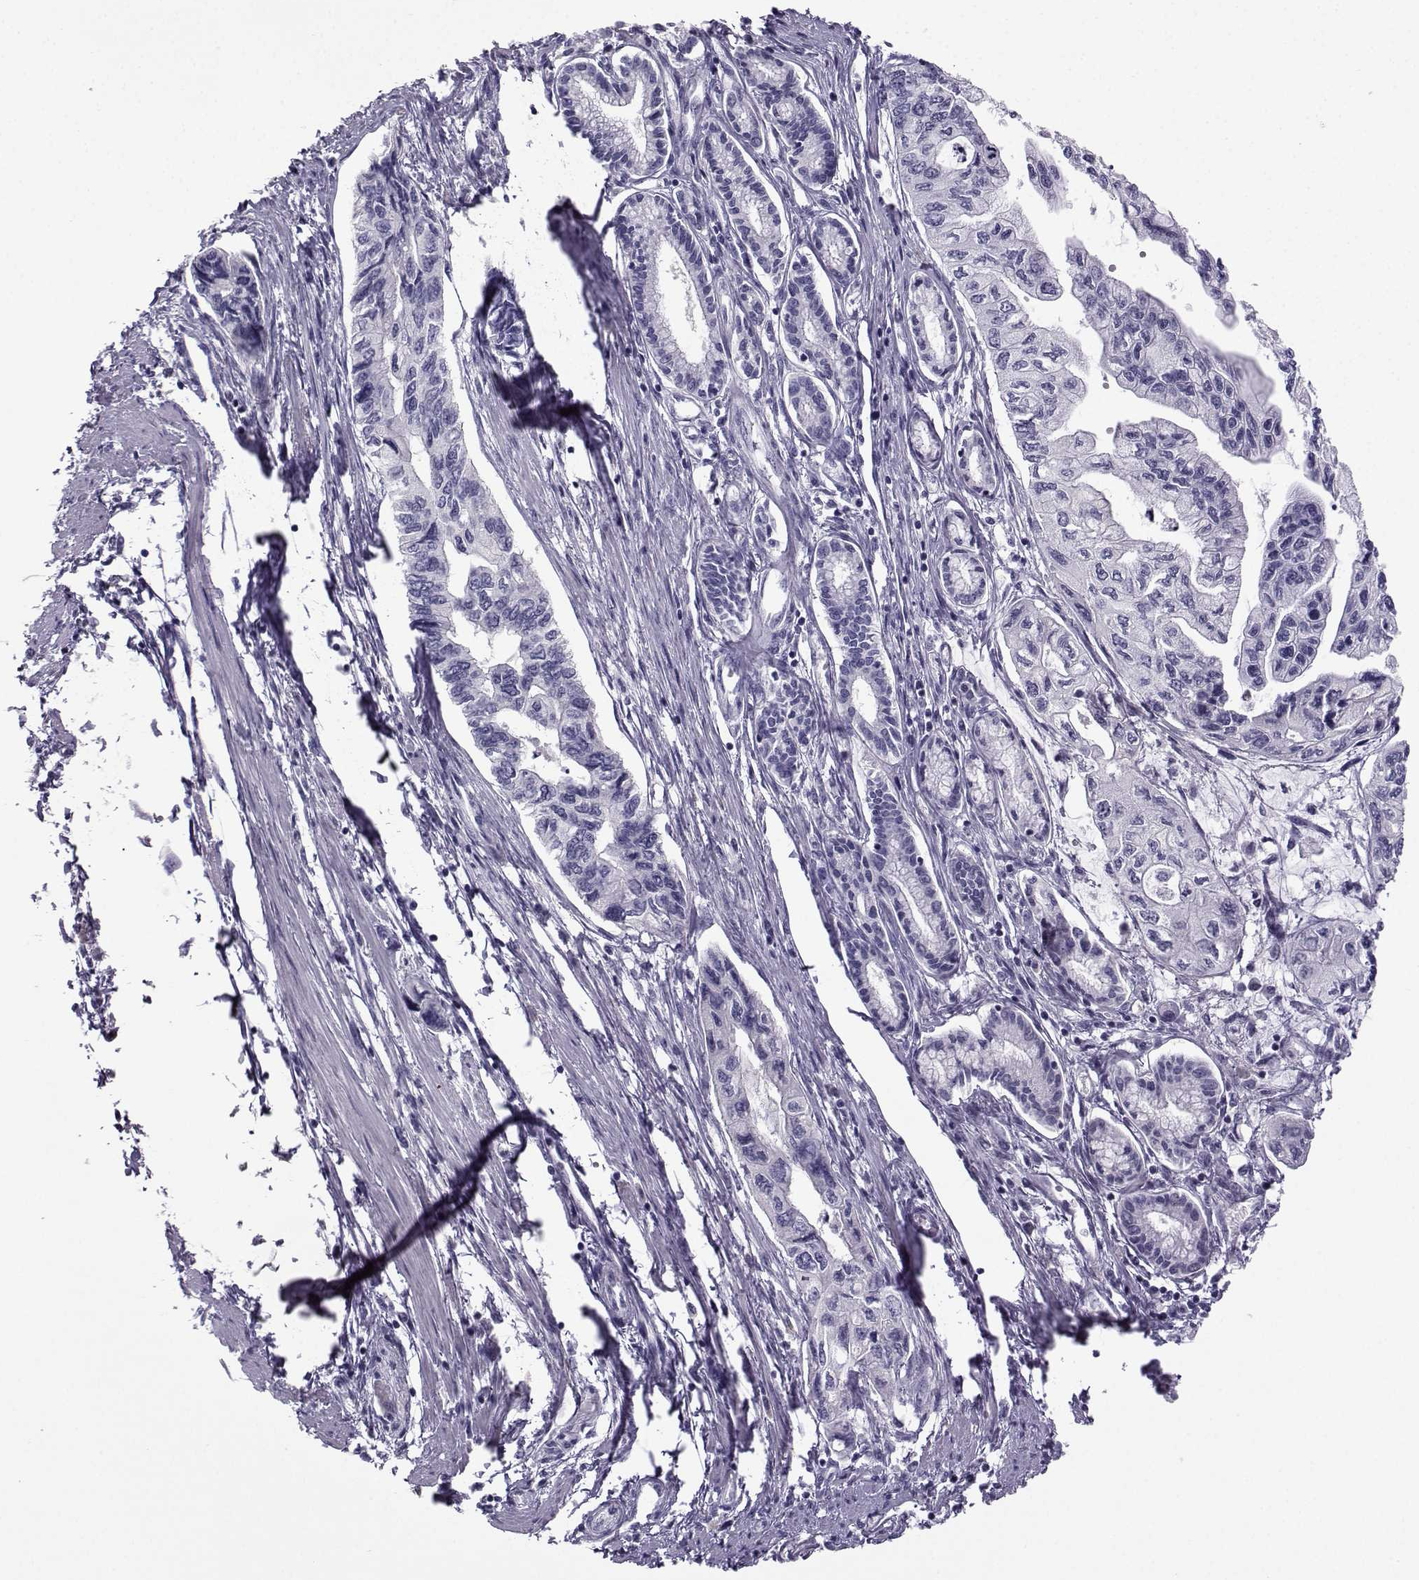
{"staining": {"intensity": "negative", "quantity": "none", "location": "none"}, "tissue": "pancreatic cancer", "cell_type": "Tumor cells", "image_type": "cancer", "snomed": [{"axis": "morphology", "description": "Adenocarcinoma, NOS"}, {"axis": "topography", "description": "Pancreas"}], "caption": "Tumor cells show no significant expression in pancreatic cancer (adenocarcinoma).", "gene": "ARMC2", "patient": {"sex": "female", "age": 76}}